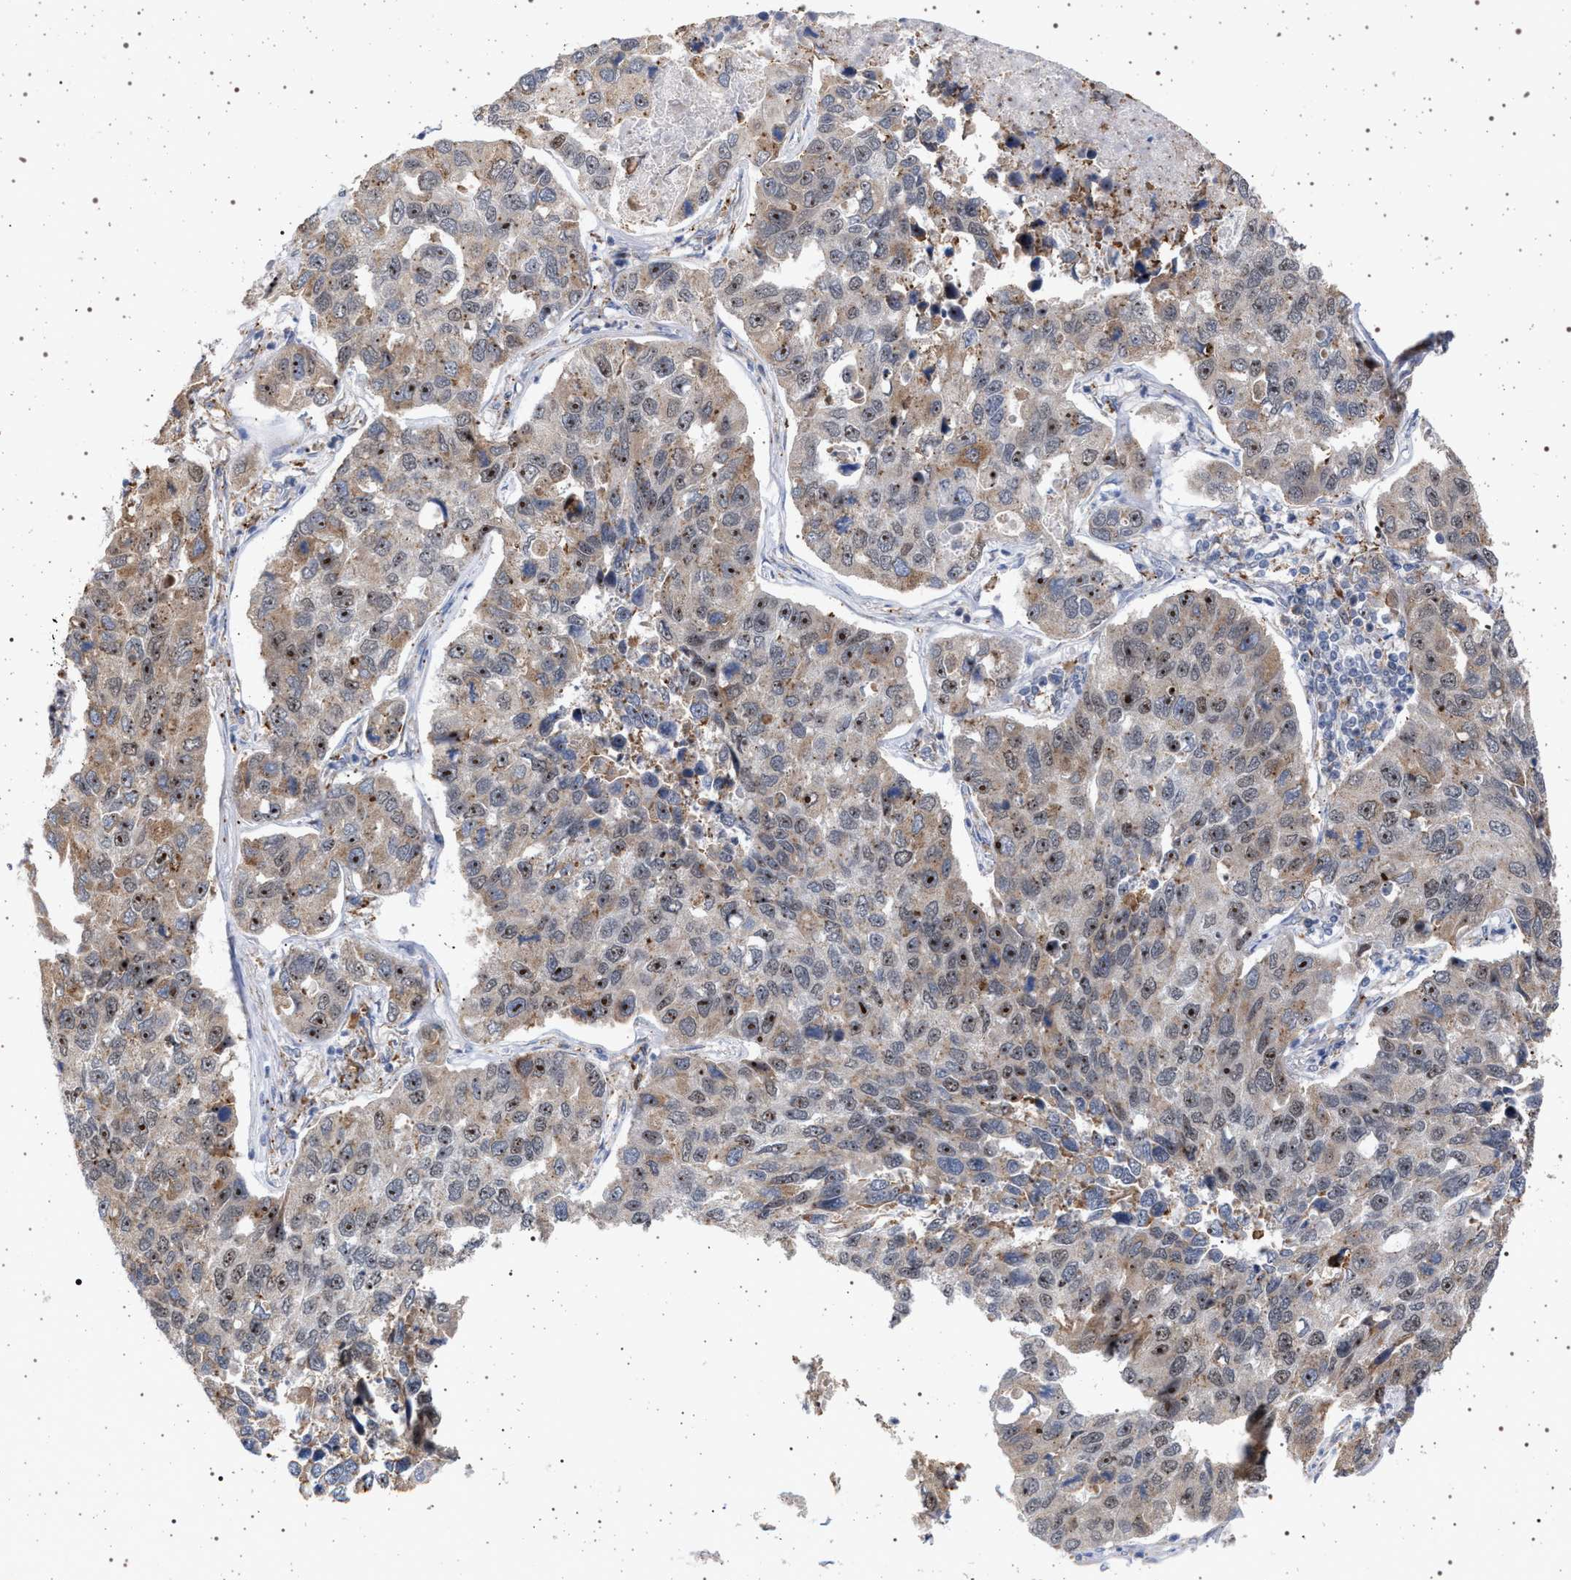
{"staining": {"intensity": "moderate", "quantity": "25%-75%", "location": "cytoplasmic/membranous,nuclear"}, "tissue": "lung cancer", "cell_type": "Tumor cells", "image_type": "cancer", "snomed": [{"axis": "morphology", "description": "Adenocarcinoma, NOS"}, {"axis": "topography", "description": "Lung"}], "caption": "Lung cancer stained with immunohistochemistry reveals moderate cytoplasmic/membranous and nuclear expression in about 25%-75% of tumor cells.", "gene": "ELAC2", "patient": {"sex": "male", "age": 64}}